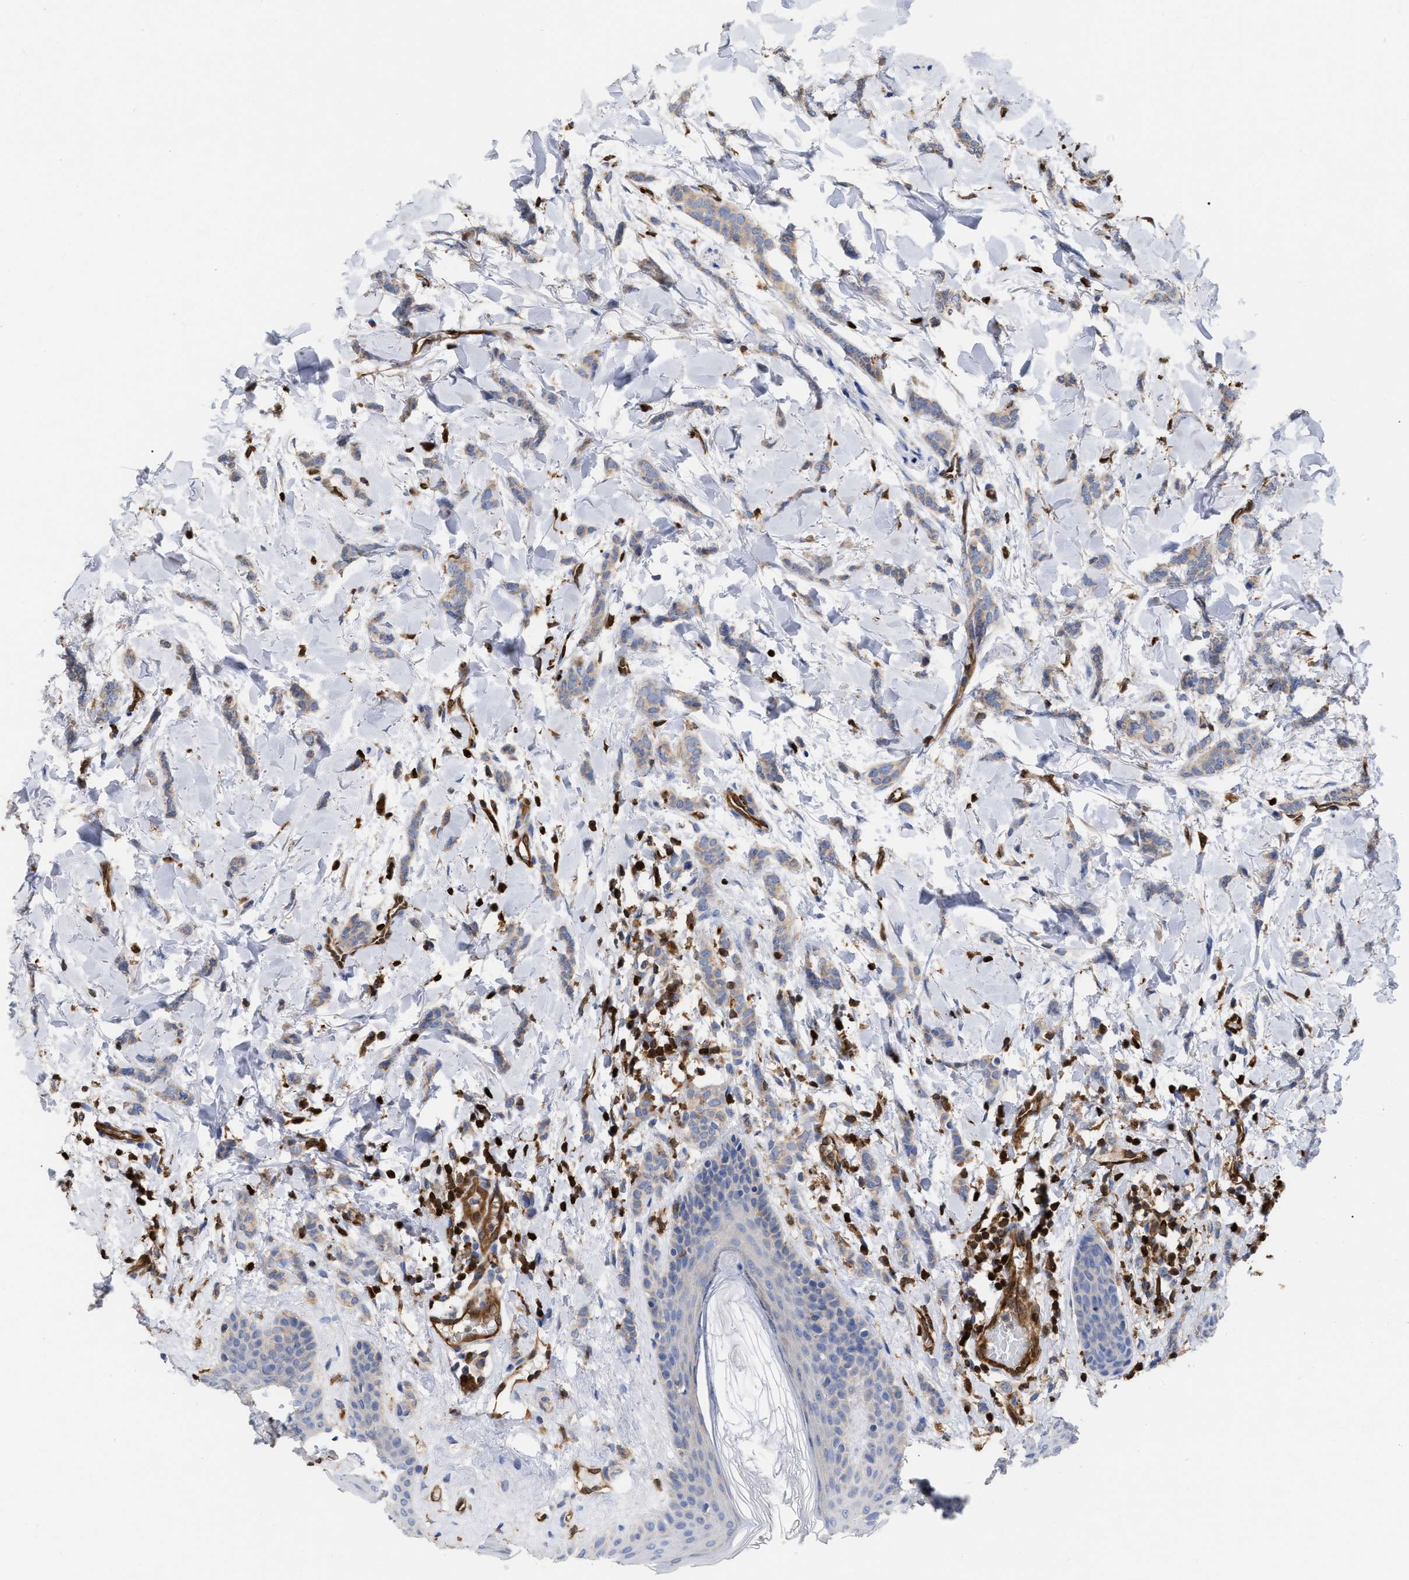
{"staining": {"intensity": "weak", "quantity": ">75%", "location": "cytoplasmic/membranous"}, "tissue": "breast cancer", "cell_type": "Tumor cells", "image_type": "cancer", "snomed": [{"axis": "morphology", "description": "Lobular carcinoma"}, {"axis": "topography", "description": "Skin"}, {"axis": "topography", "description": "Breast"}], "caption": "Protein expression analysis of breast cancer (lobular carcinoma) shows weak cytoplasmic/membranous positivity in approximately >75% of tumor cells.", "gene": "GIMAP4", "patient": {"sex": "female", "age": 46}}